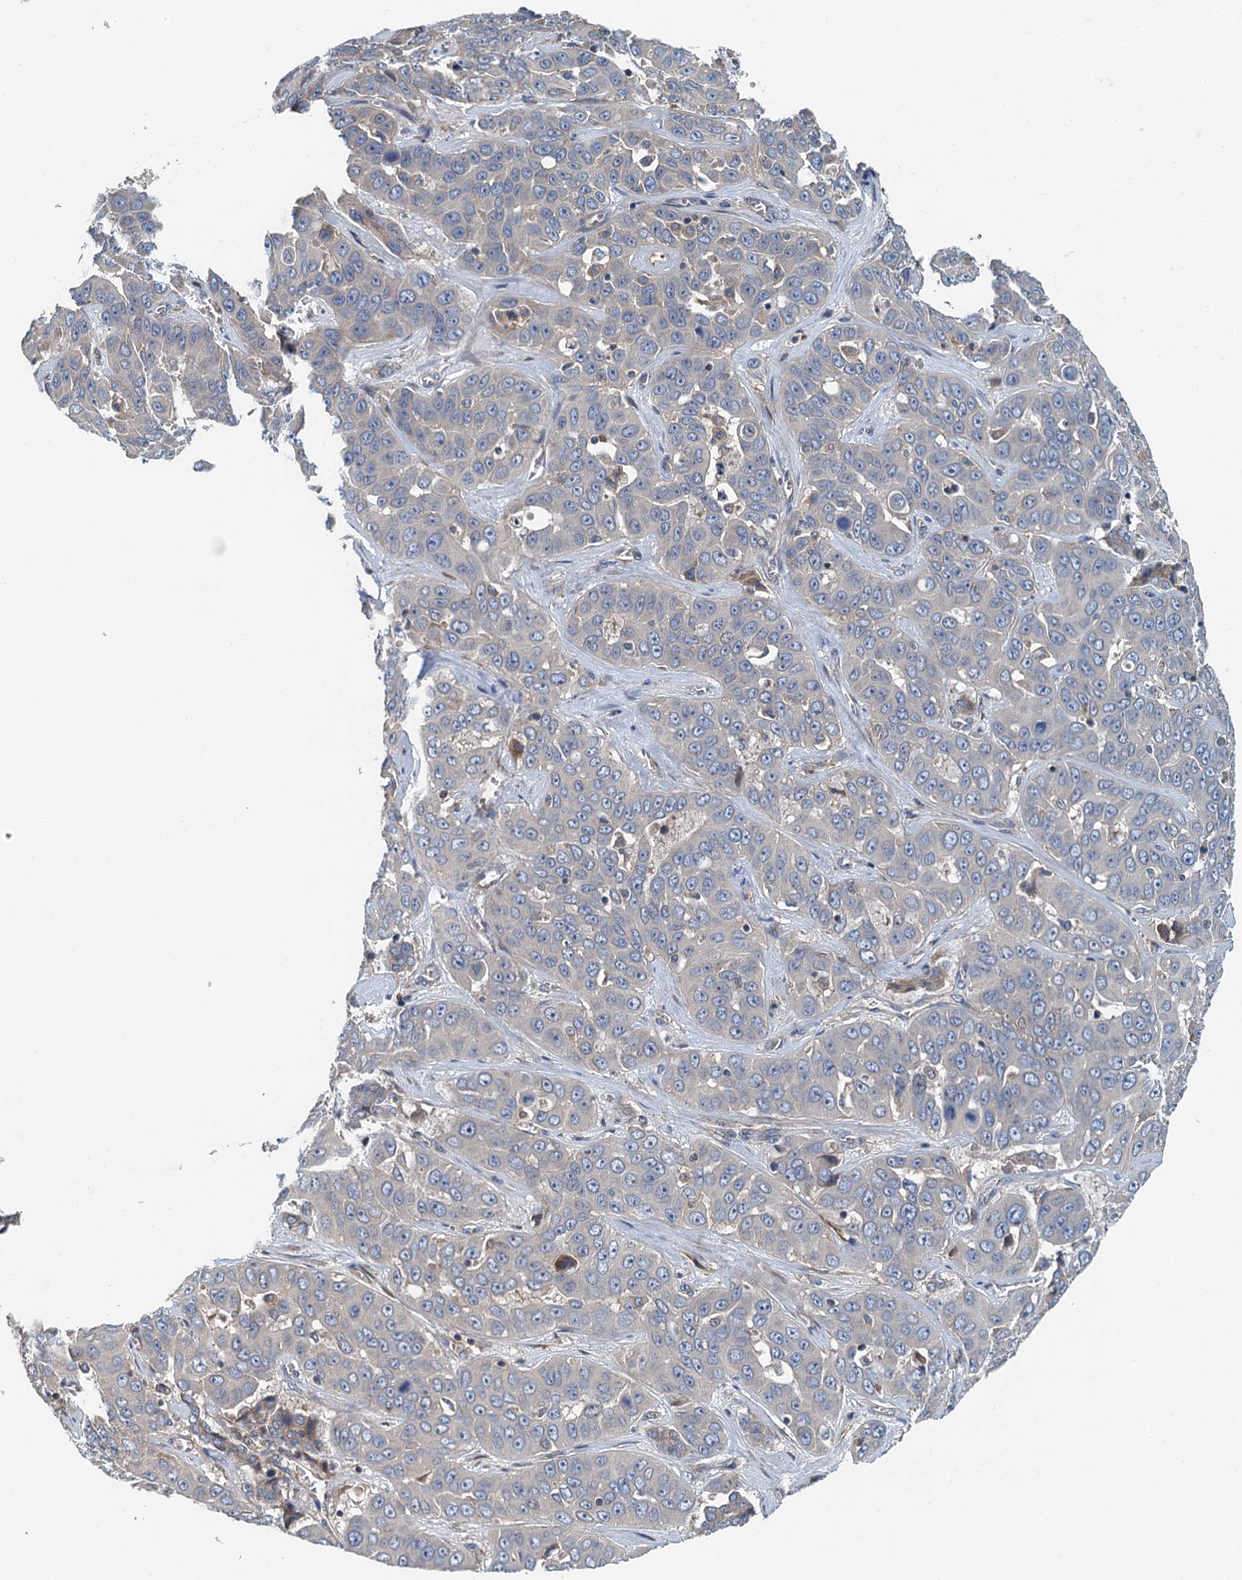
{"staining": {"intensity": "negative", "quantity": "none", "location": "none"}, "tissue": "liver cancer", "cell_type": "Tumor cells", "image_type": "cancer", "snomed": [{"axis": "morphology", "description": "Cholangiocarcinoma"}, {"axis": "topography", "description": "Liver"}], "caption": "Cholangiocarcinoma (liver) stained for a protein using immunohistochemistry (IHC) shows no staining tumor cells.", "gene": "PPP1R14D", "patient": {"sex": "female", "age": 52}}